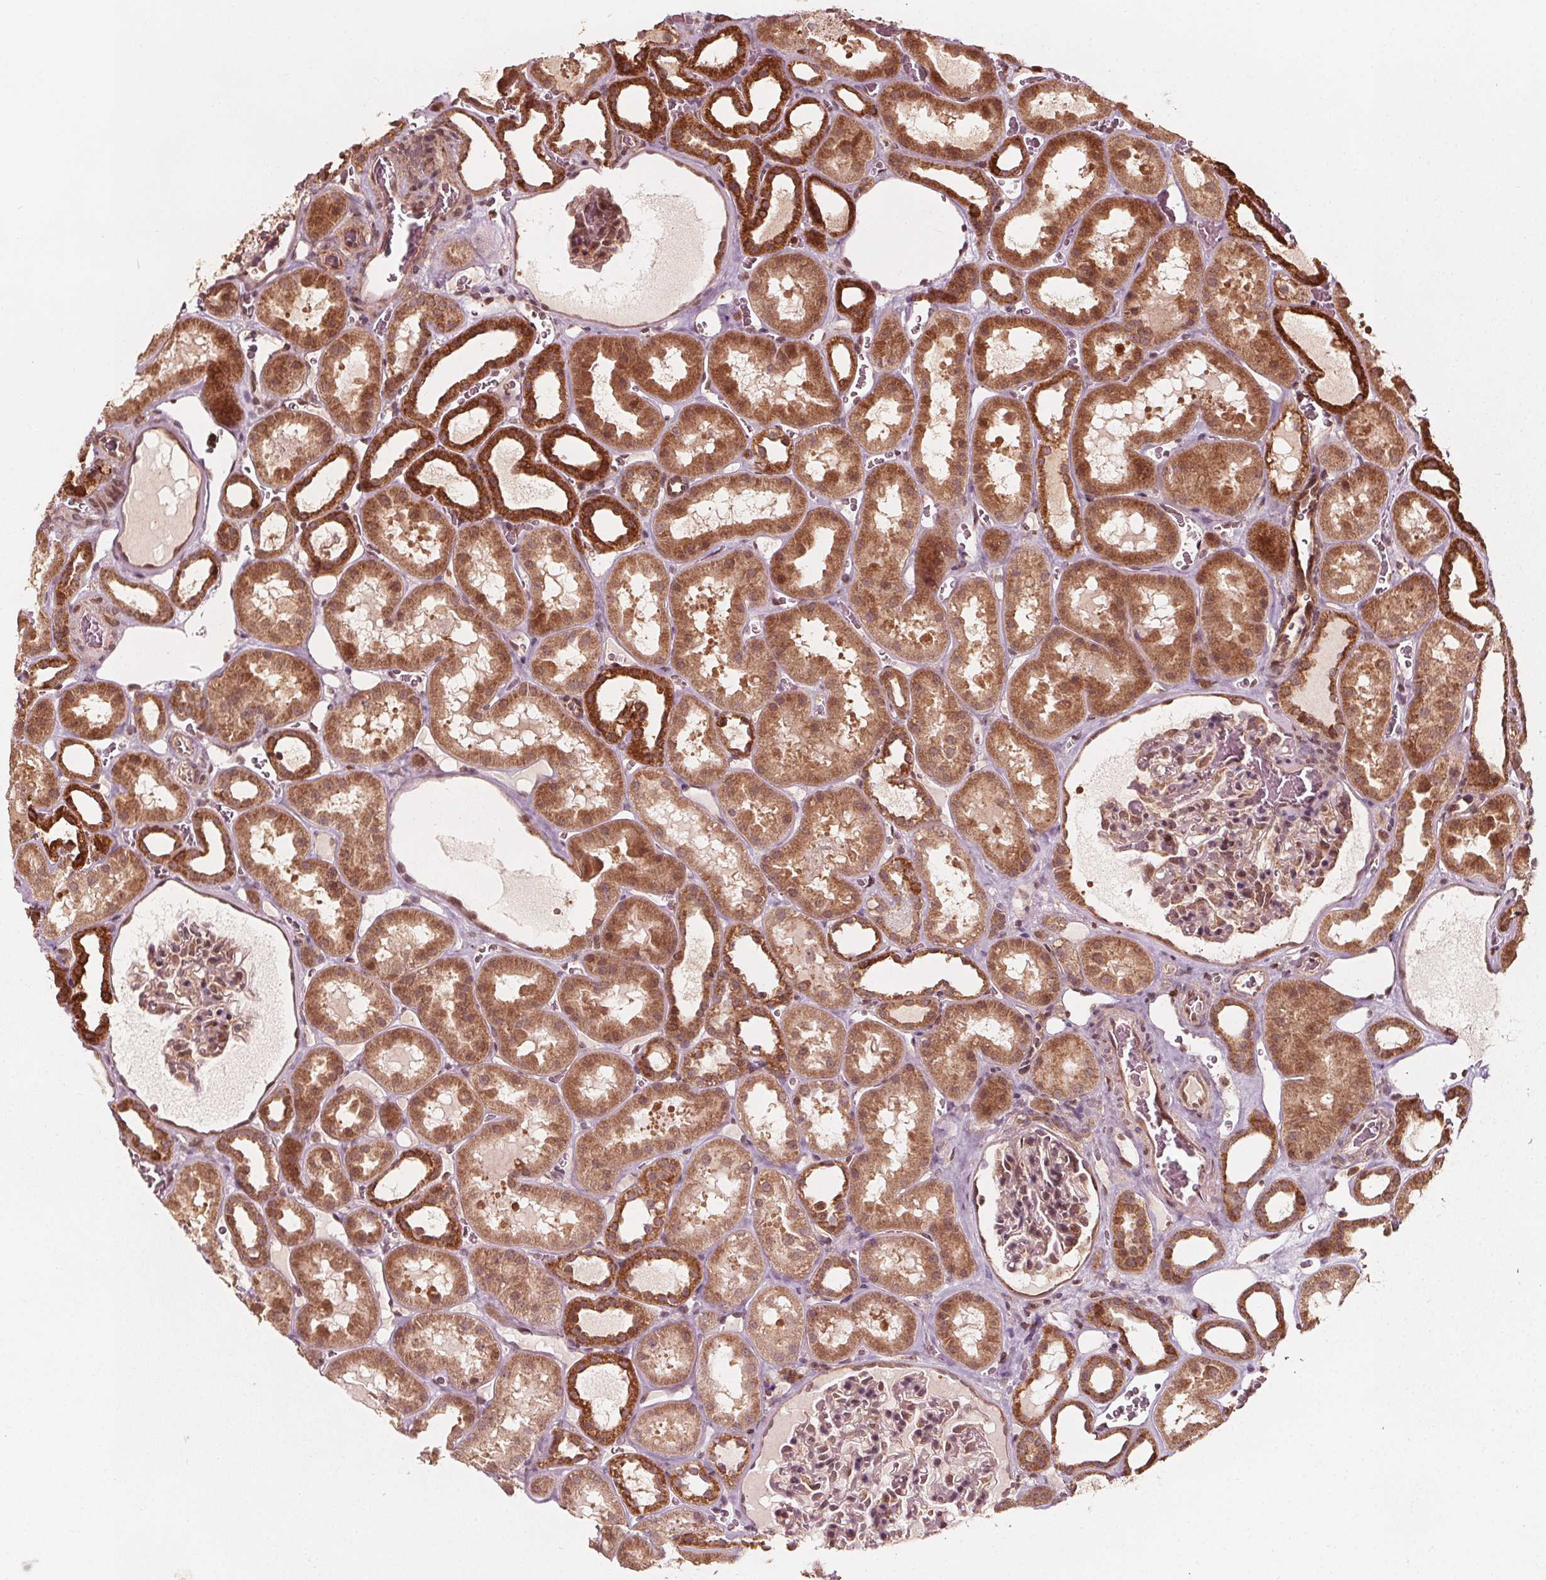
{"staining": {"intensity": "weak", "quantity": "25%-75%", "location": "cytoplasmic/membranous,nuclear"}, "tissue": "kidney", "cell_type": "Cells in glomeruli", "image_type": "normal", "snomed": [{"axis": "morphology", "description": "Normal tissue, NOS"}, {"axis": "topography", "description": "Kidney"}], "caption": "This histopathology image shows normal kidney stained with immunohistochemistry (IHC) to label a protein in brown. The cytoplasmic/membranous,nuclear of cells in glomeruli show weak positivity for the protein. Nuclei are counter-stained blue.", "gene": "AIP", "patient": {"sex": "female", "age": 41}}